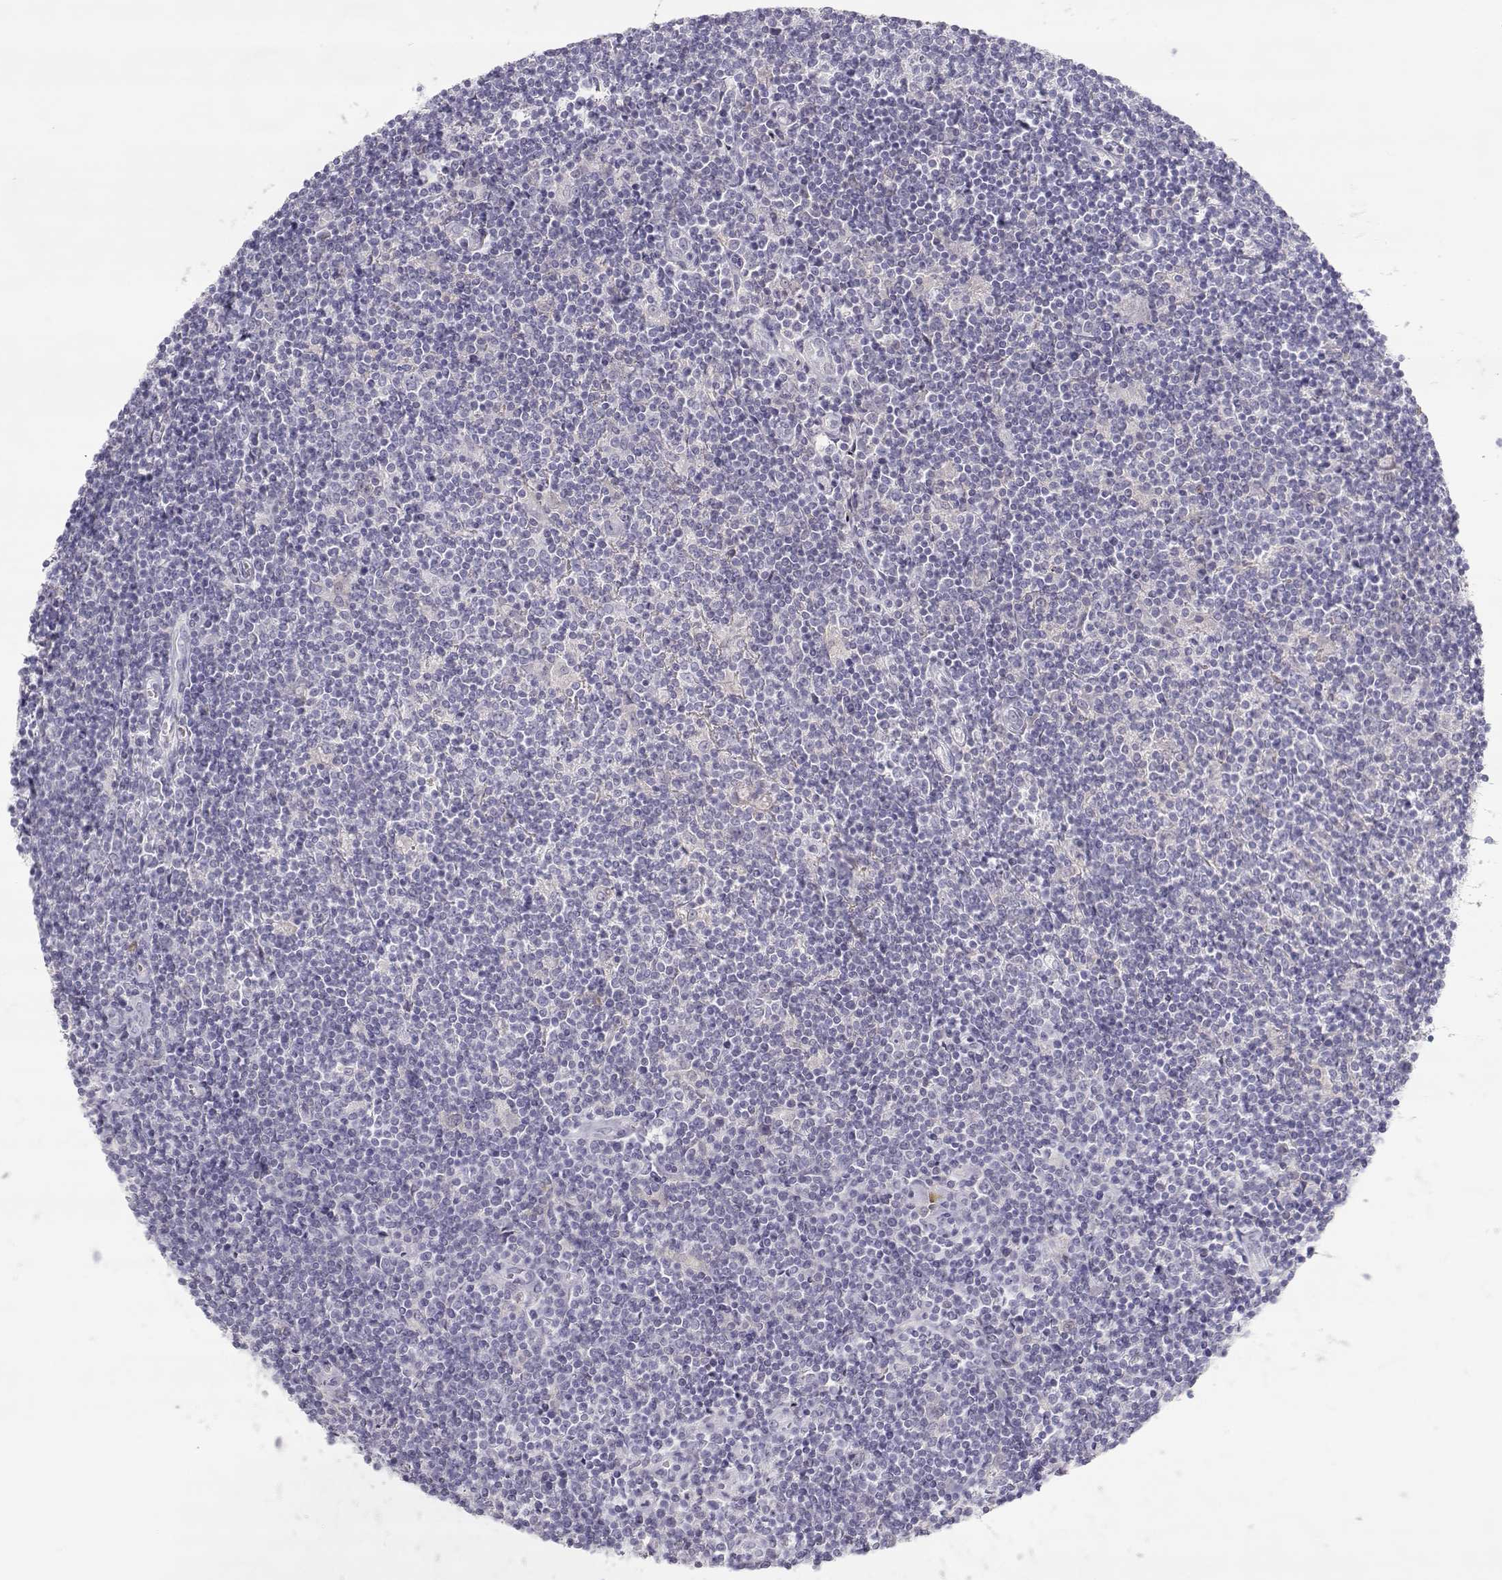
{"staining": {"intensity": "negative", "quantity": "none", "location": "none"}, "tissue": "lymphoma", "cell_type": "Tumor cells", "image_type": "cancer", "snomed": [{"axis": "morphology", "description": "Hodgkin's disease, NOS"}, {"axis": "topography", "description": "Lymph node"}], "caption": "High magnification brightfield microscopy of Hodgkin's disease stained with DAB (3,3'-diaminobenzidine) (brown) and counterstained with hematoxylin (blue): tumor cells show no significant expression.", "gene": "SLCO6A1", "patient": {"sex": "male", "age": 40}}